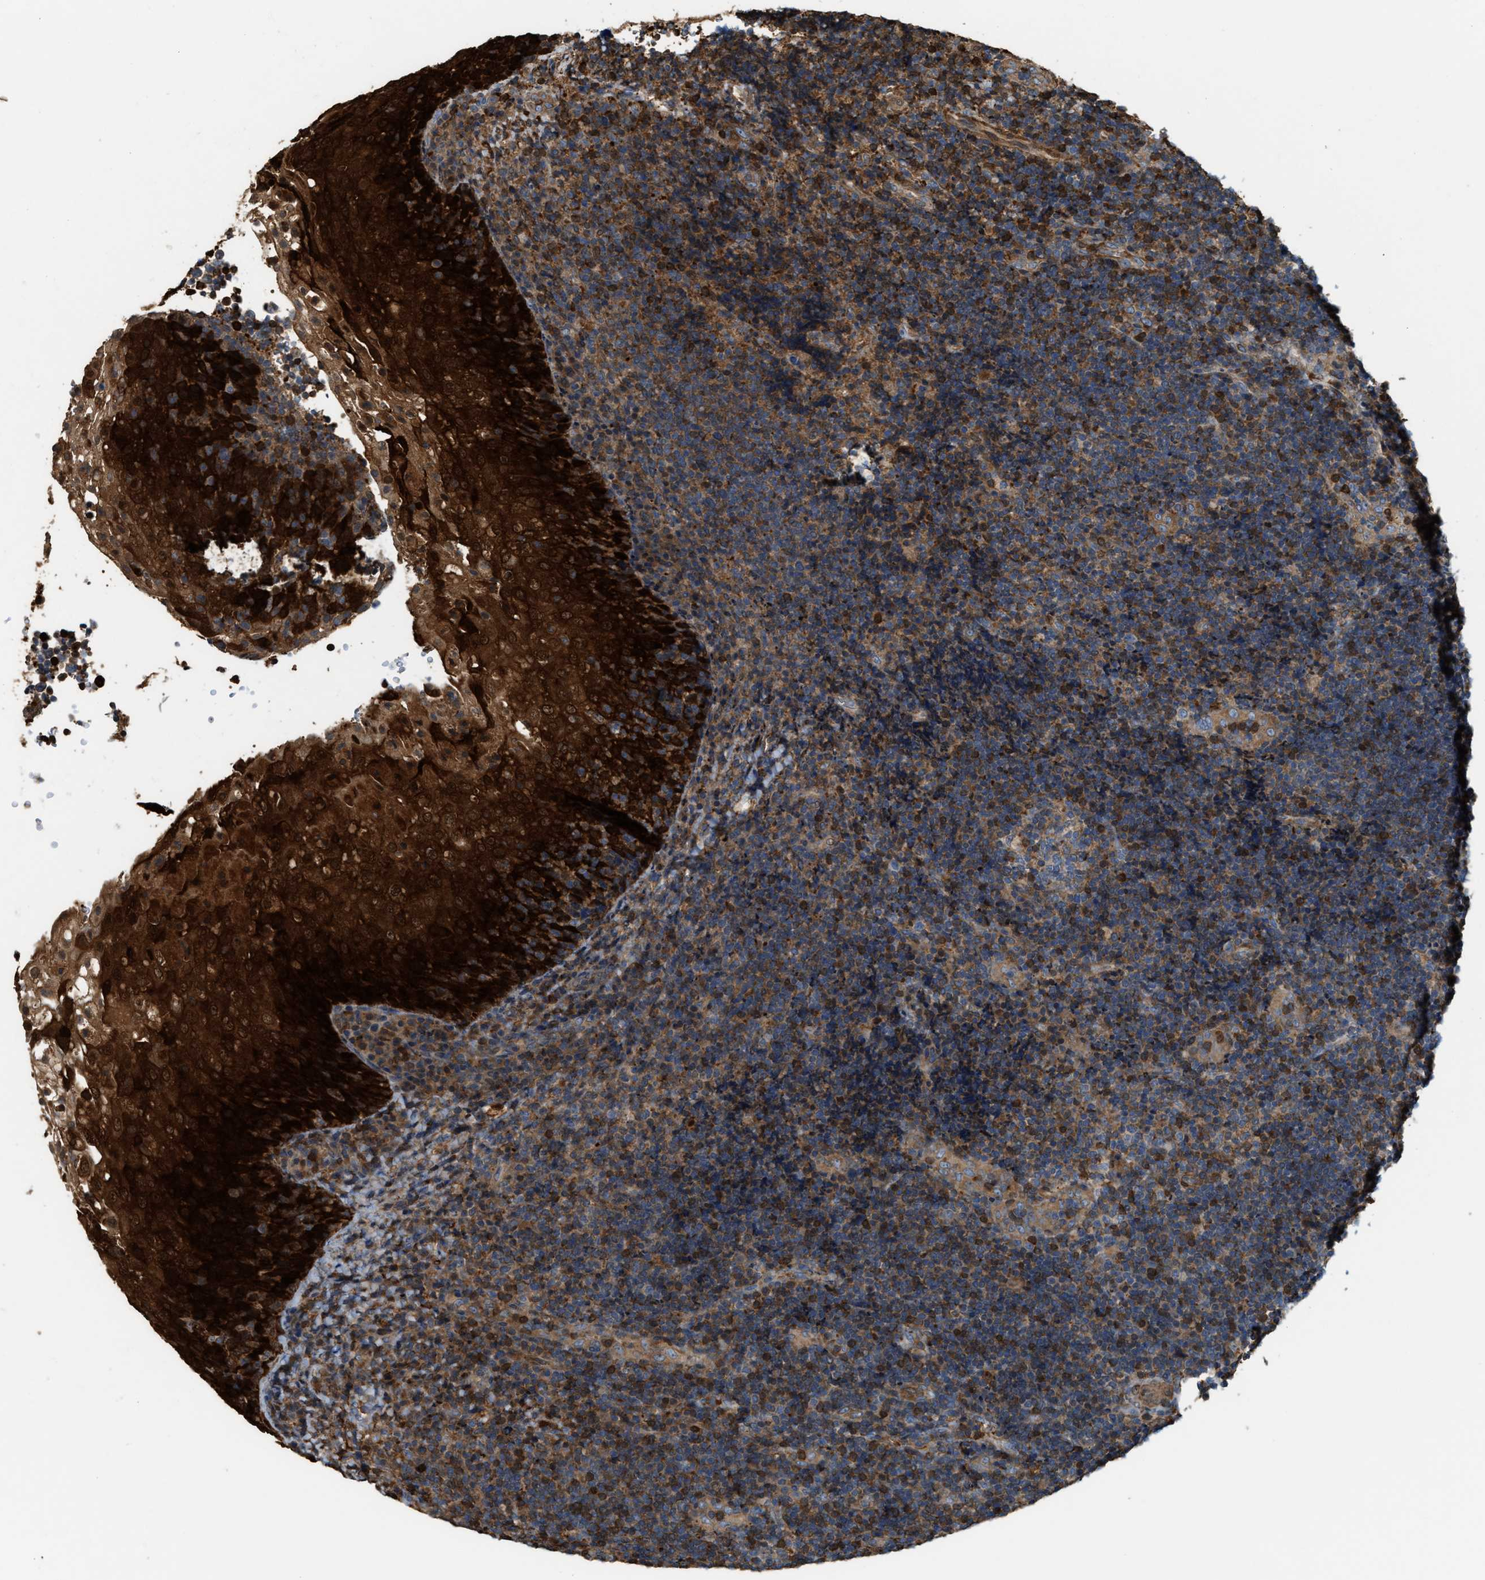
{"staining": {"intensity": "moderate", "quantity": ">75%", "location": "cytoplasmic/membranous"}, "tissue": "lymphoma", "cell_type": "Tumor cells", "image_type": "cancer", "snomed": [{"axis": "morphology", "description": "Malignant lymphoma, non-Hodgkin's type, High grade"}, {"axis": "topography", "description": "Tonsil"}], "caption": "Tumor cells reveal moderate cytoplasmic/membranous positivity in approximately >75% of cells in lymphoma.", "gene": "SERPINB5", "patient": {"sex": "female", "age": 36}}